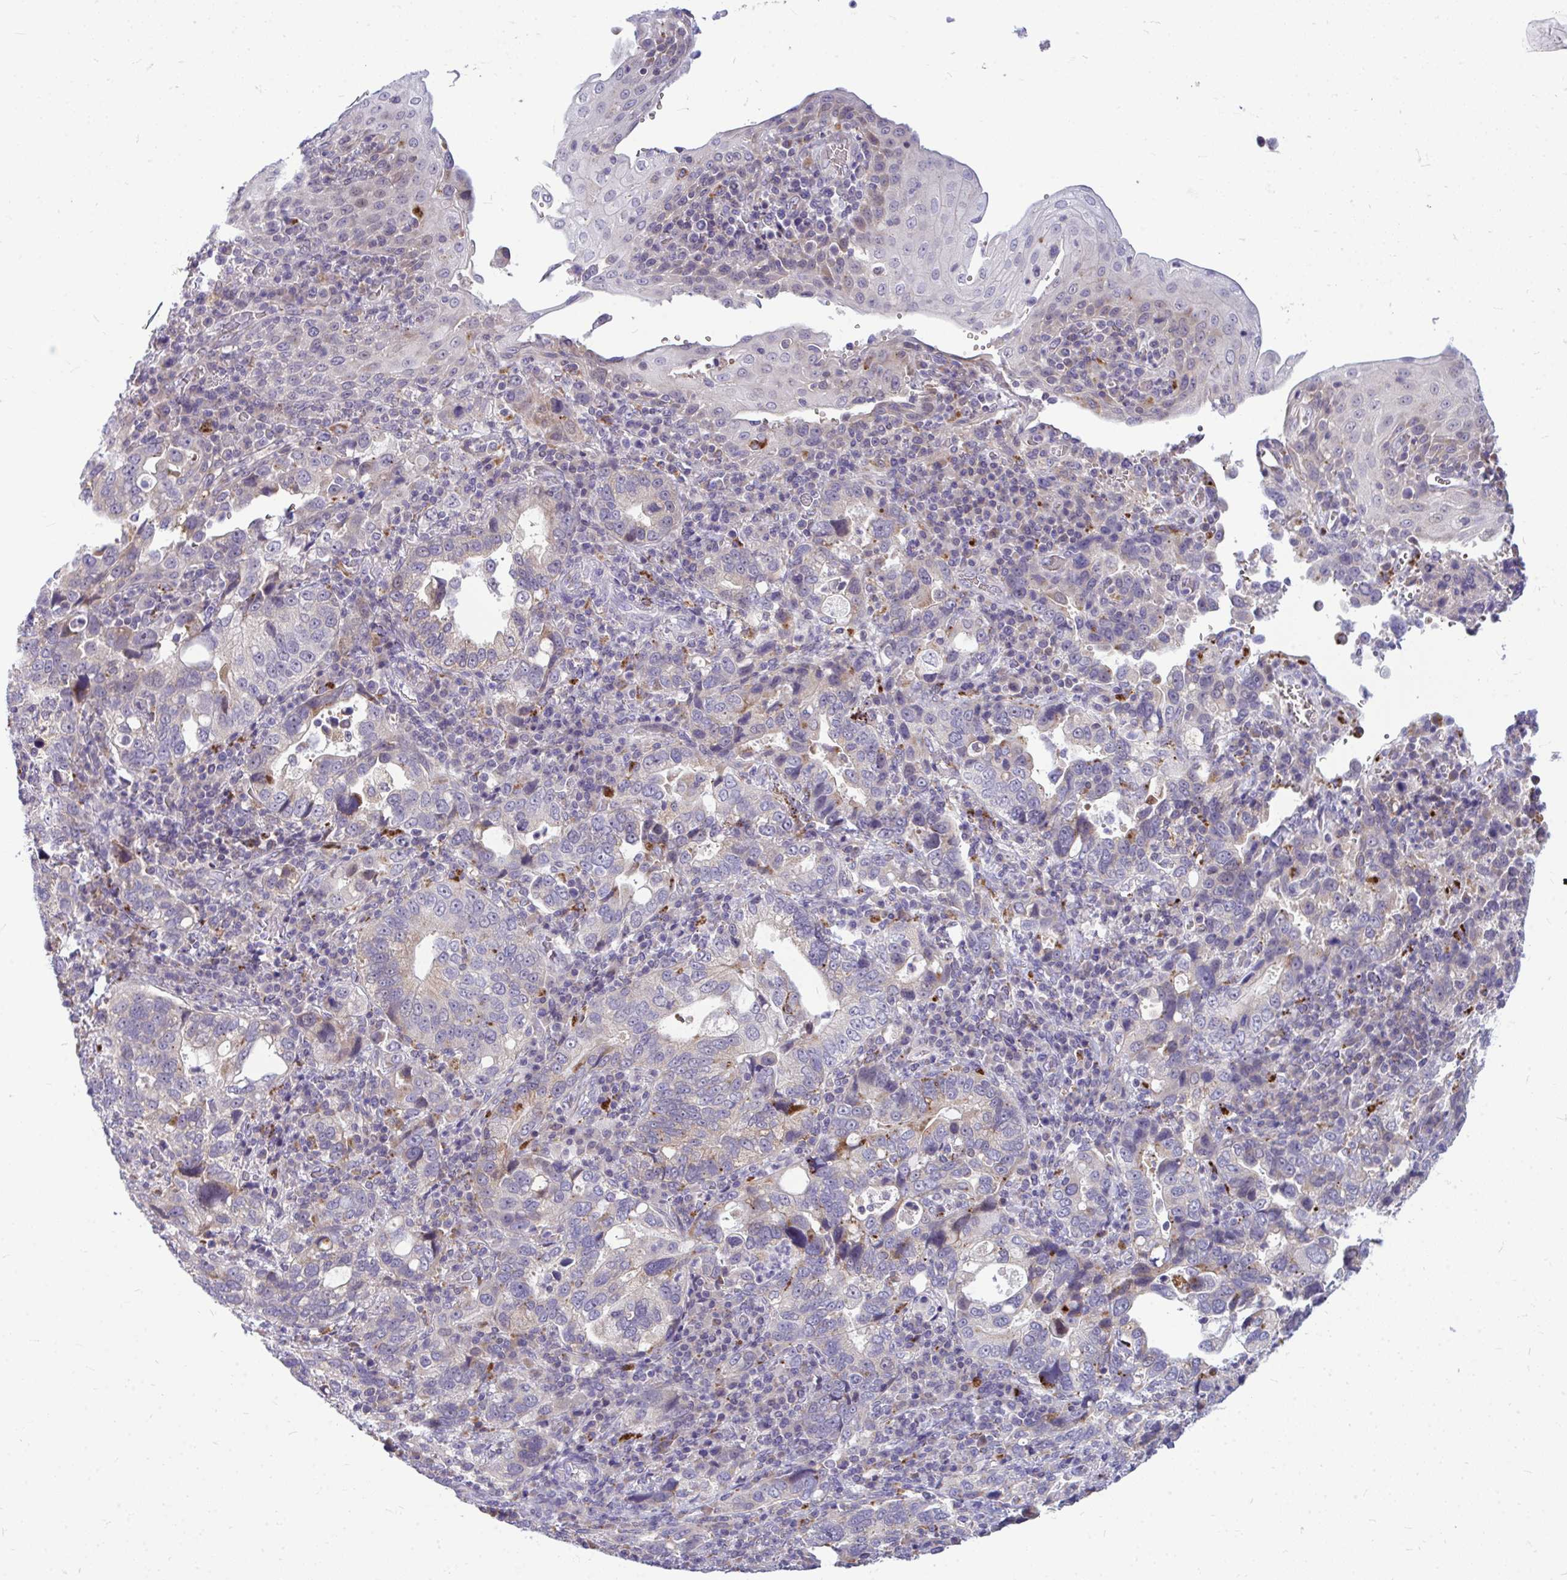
{"staining": {"intensity": "moderate", "quantity": "<25%", "location": "cytoplasmic/membranous"}, "tissue": "stomach cancer", "cell_type": "Tumor cells", "image_type": "cancer", "snomed": [{"axis": "morphology", "description": "Adenocarcinoma, NOS"}, {"axis": "topography", "description": "Stomach, upper"}], "caption": "Stomach cancer (adenocarcinoma) stained with a brown dye displays moderate cytoplasmic/membranous positive staining in approximately <25% of tumor cells.", "gene": "ZSCAN25", "patient": {"sex": "female", "age": 81}}